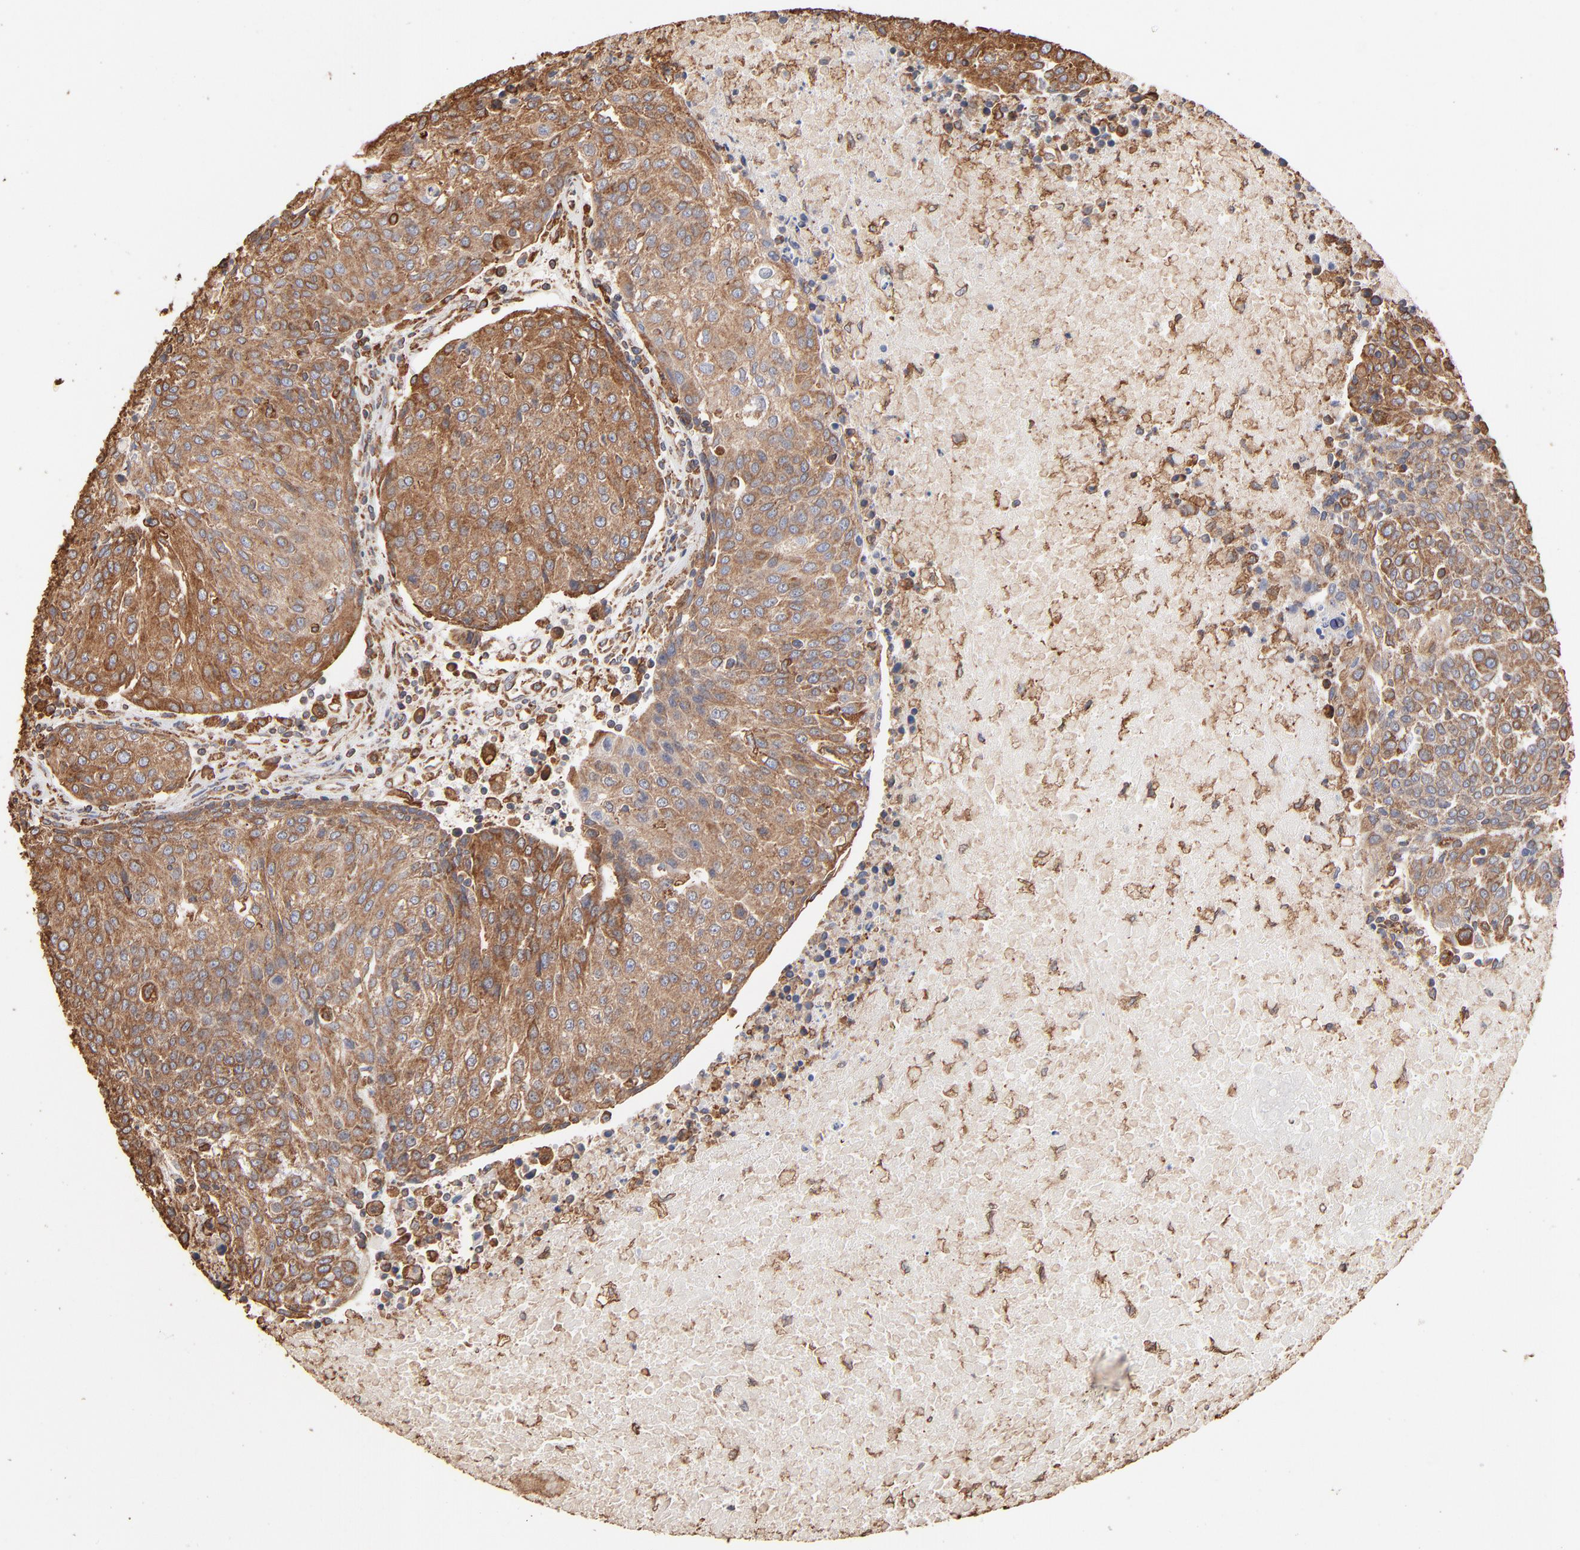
{"staining": {"intensity": "moderate", "quantity": ">75%", "location": "cytoplasmic/membranous"}, "tissue": "urothelial cancer", "cell_type": "Tumor cells", "image_type": "cancer", "snomed": [{"axis": "morphology", "description": "Urothelial carcinoma, High grade"}, {"axis": "topography", "description": "Urinary bladder"}], "caption": "This photomicrograph reveals urothelial cancer stained with immunohistochemistry to label a protein in brown. The cytoplasmic/membranous of tumor cells show moderate positivity for the protein. Nuclei are counter-stained blue.", "gene": "PDIA3", "patient": {"sex": "female", "age": 85}}